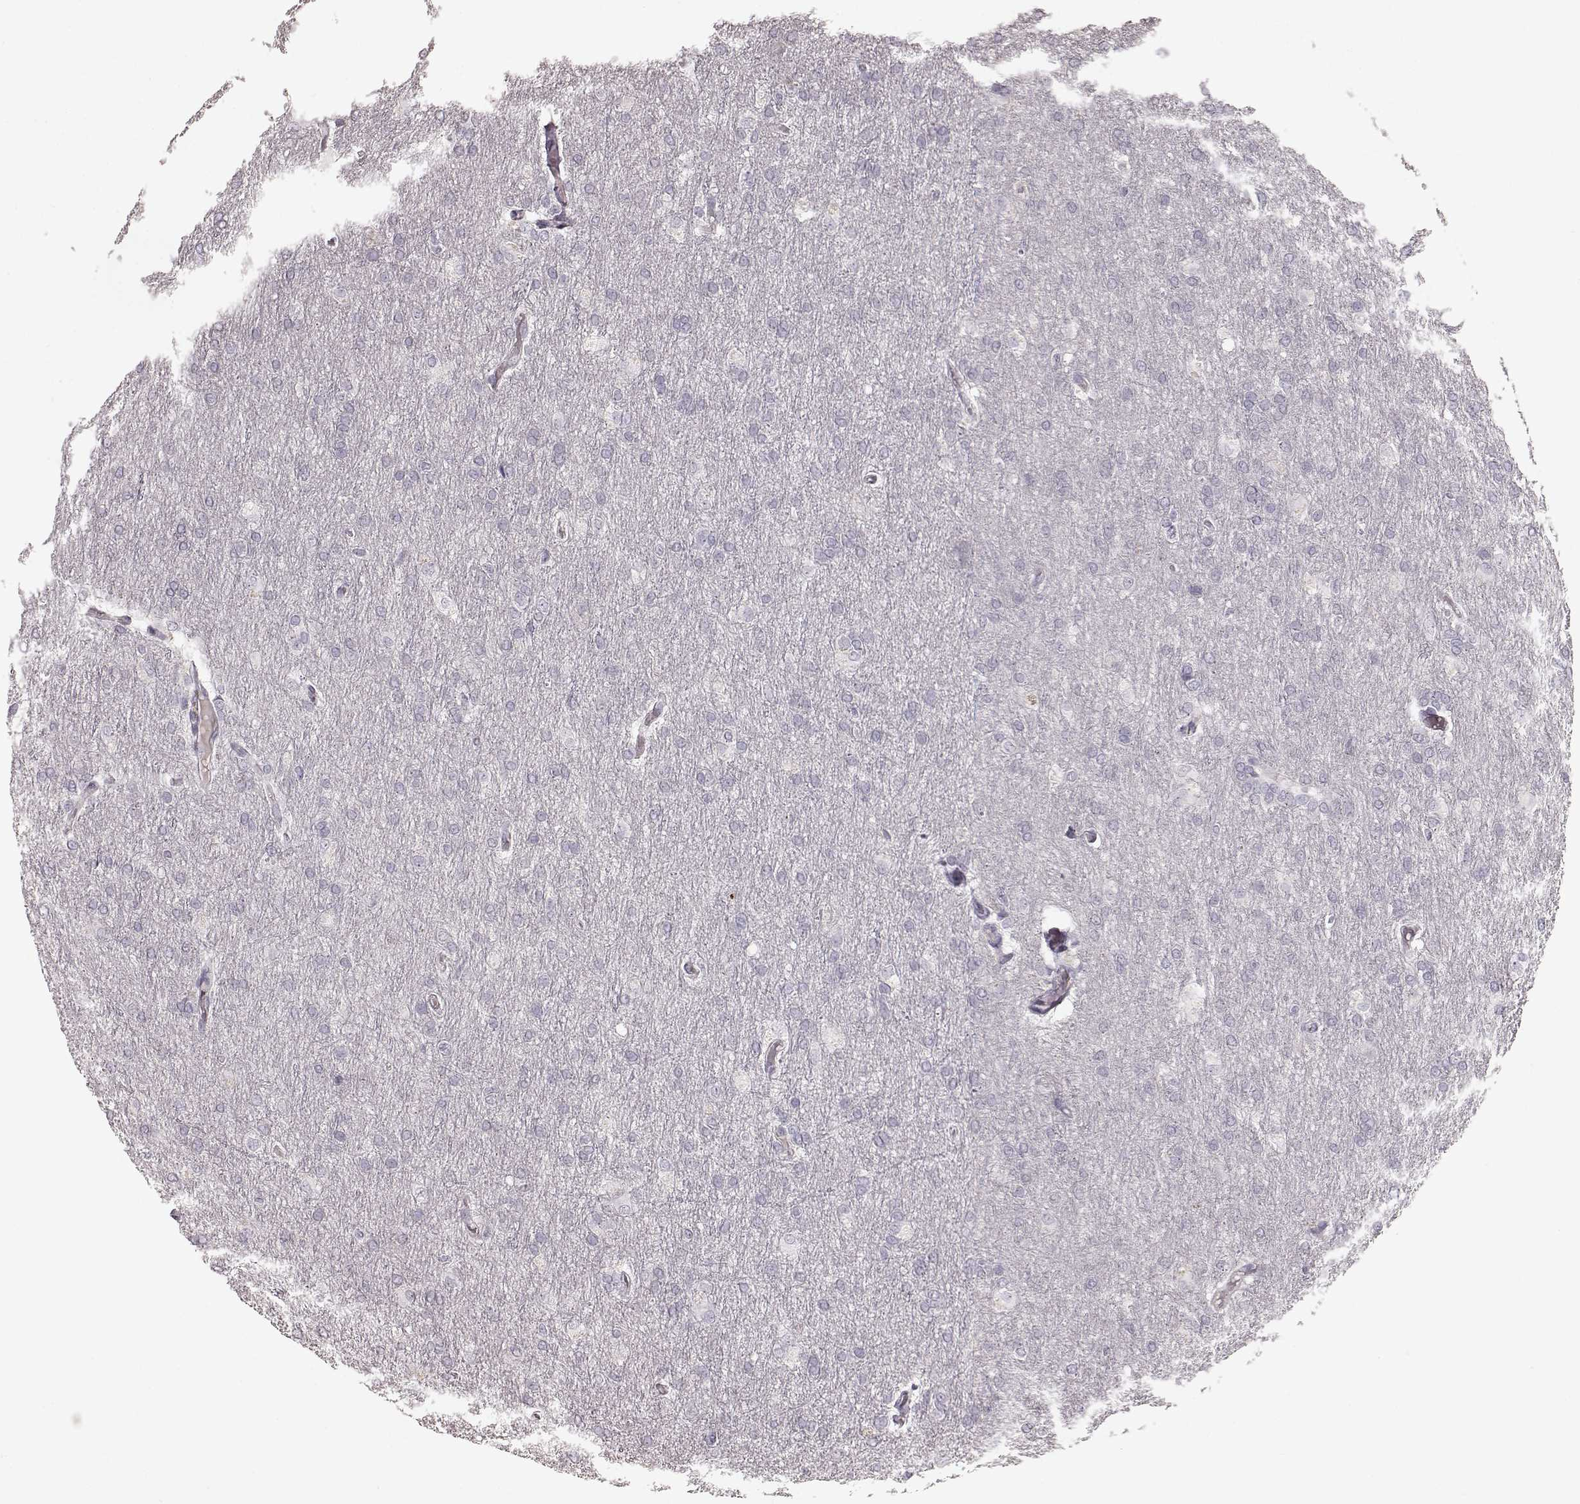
{"staining": {"intensity": "negative", "quantity": "none", "location": "none"}, "tissue": "glioma", "cell_type": "Tumor cells", "image_type": "cancer", "snomed": [{"axis": "morphology", "description": "Glioma, malignant, High grade"}, {"axis": "topography", "description": "Brain"}], "caption": "IHC of glioma displays no staining in tumor cells.", "gene": "PRLHR", "patient": {"sex": "male", "age": 68}}